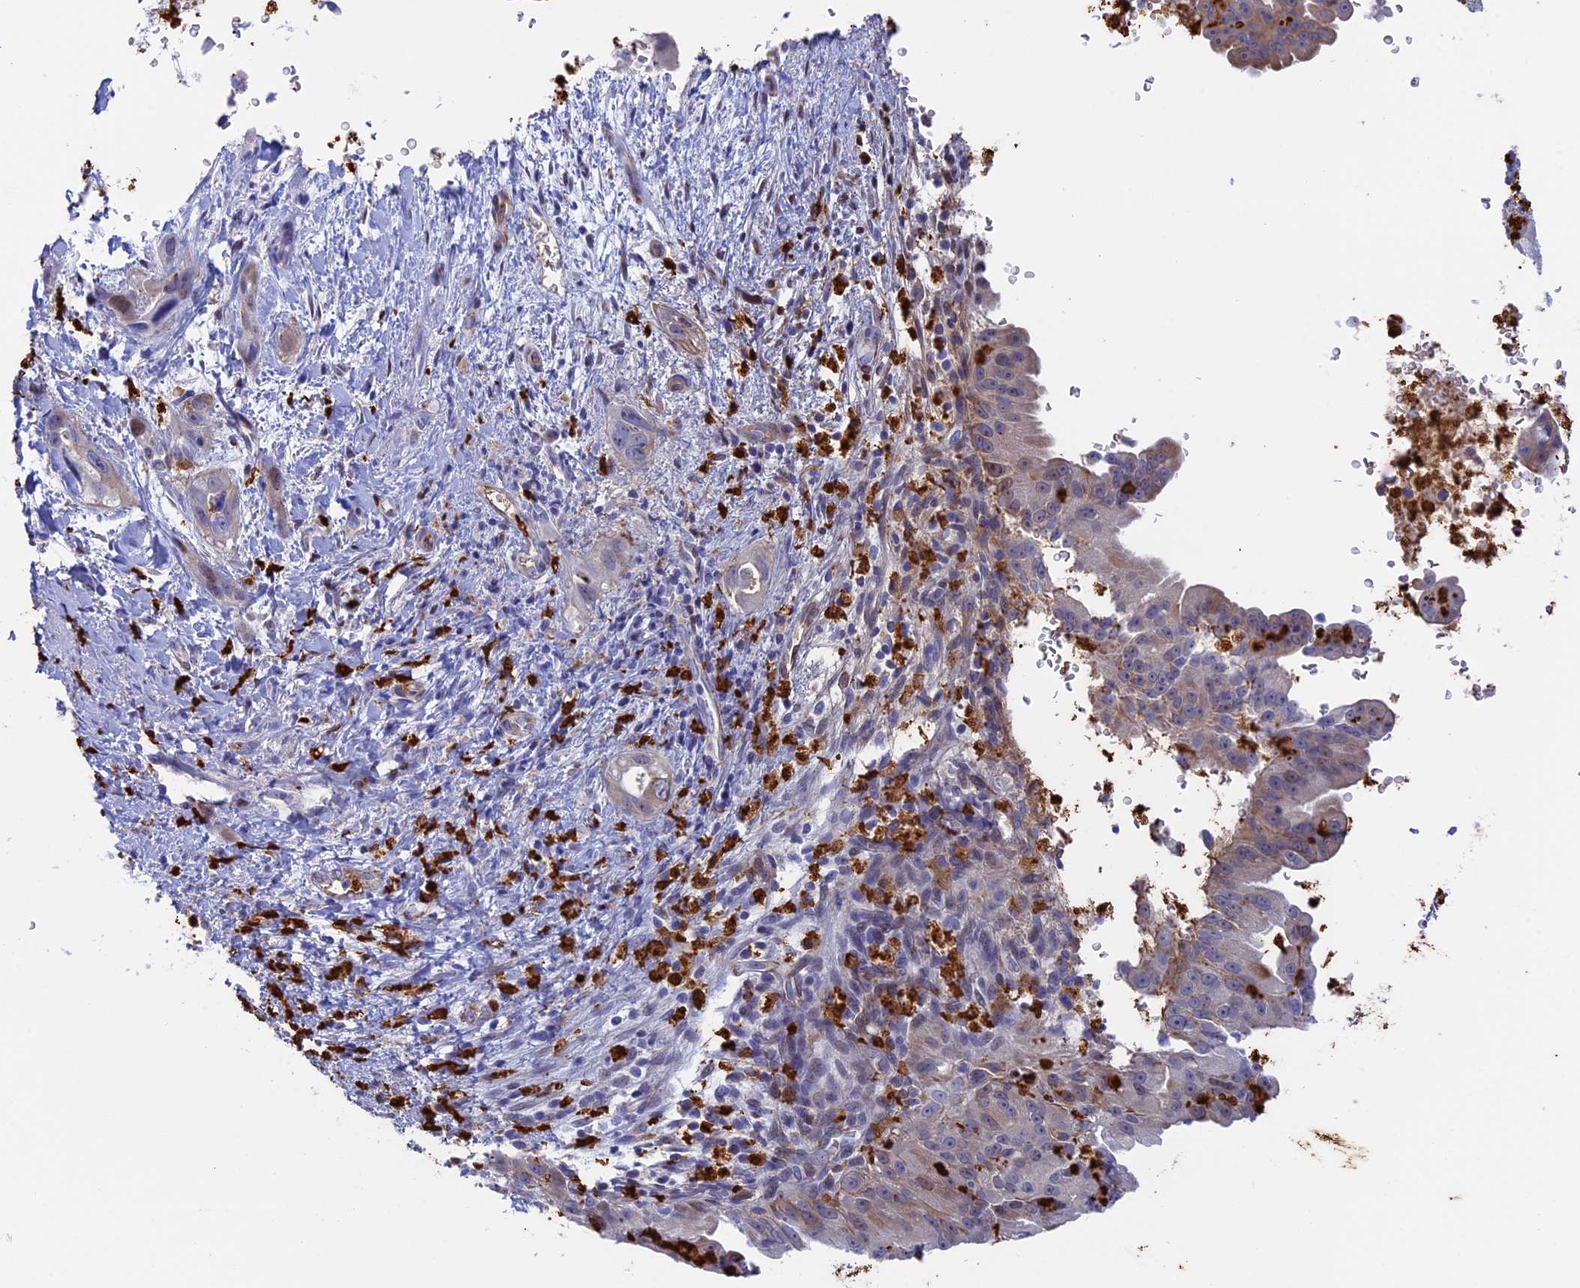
{"staining": {"intensity": "weak", "quantity": "25%-75%", "location": "cytoplasmic/membranous"}, "tissue": "pancreatic cancer", "cell_type": "Tumor cells", "image_type": "cancer", "snomed": [{"axis": "morphology", "description": "Adenocarcinoma, NOS"}, {"axis": "topography", "description": "Pancreas"}], "caption": "Immunohistochemistry staining of pancreatic cancer (adenocarcinoma), which reveals low levels of weak cytoplasmic/membranous expression in about 25%-75% of tumor cells indicating weak cytoplasmic/membranous protein staining. The staining was performed using DAB (3,3'-diaminobenzidine) (brown) for protein detection and nuclei were counterstained in hematoxylin (blue).", "gene": "SLC26A1", "patient": {"sex": "female", "age": 78}}